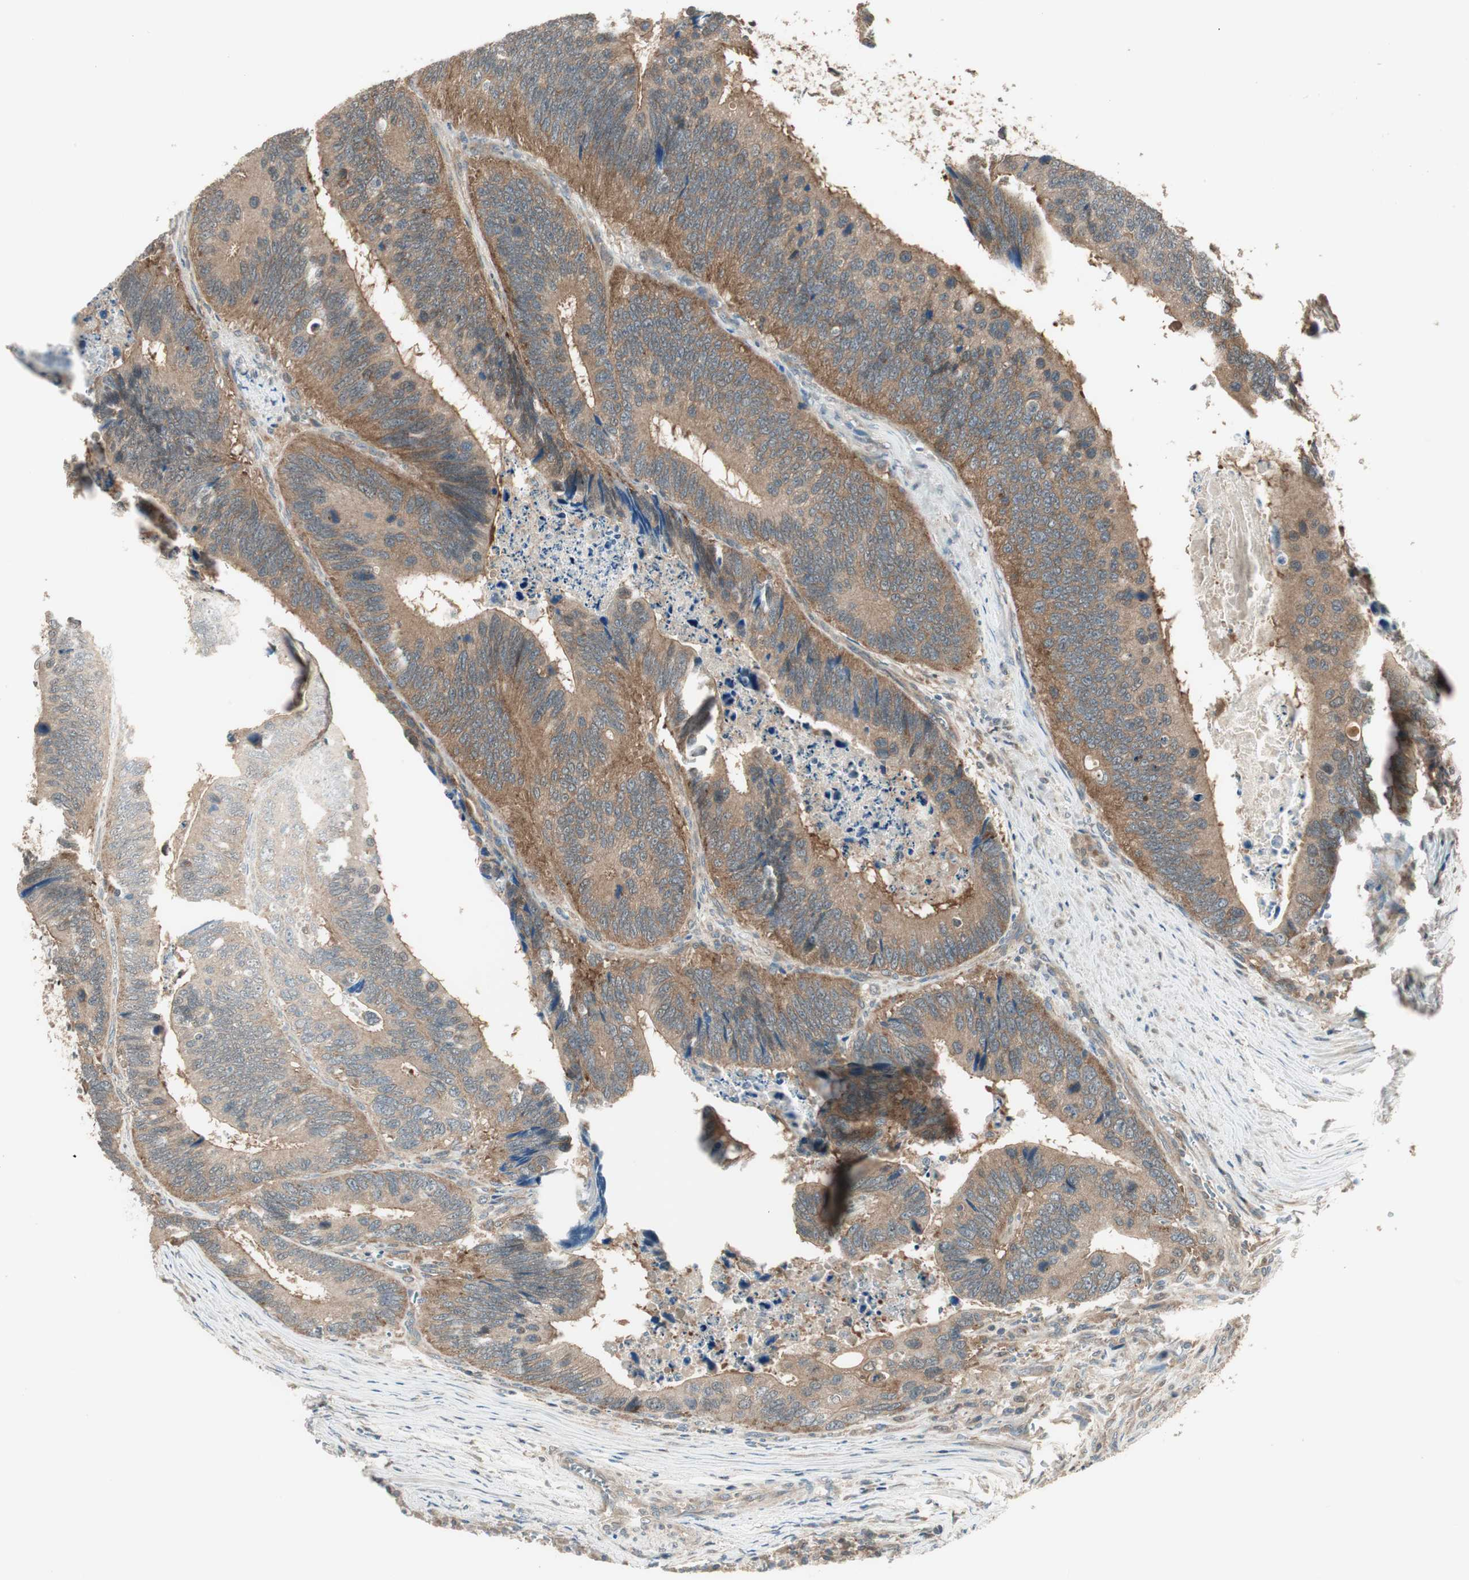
{"staining": {"intensity": "moderate", "quantity": ">75%", "location": "cytoplasmic/membranous"}, "tissue": "colorectal cancer", "cell_type": "Tumor cells", "image_type": "cancer", "snomed": [{"axis": "morphology", "description": "Adenocarcinoma, NOS"}, {"axis": "topography", "description": "Colon"}], "caption": "Moderate cytoplasmic/membranous staining is present in about >75% of tumor cells in colorectal cancer.", "gene": "CNOT4", "patient": {"sex": "male", "age": 72}}